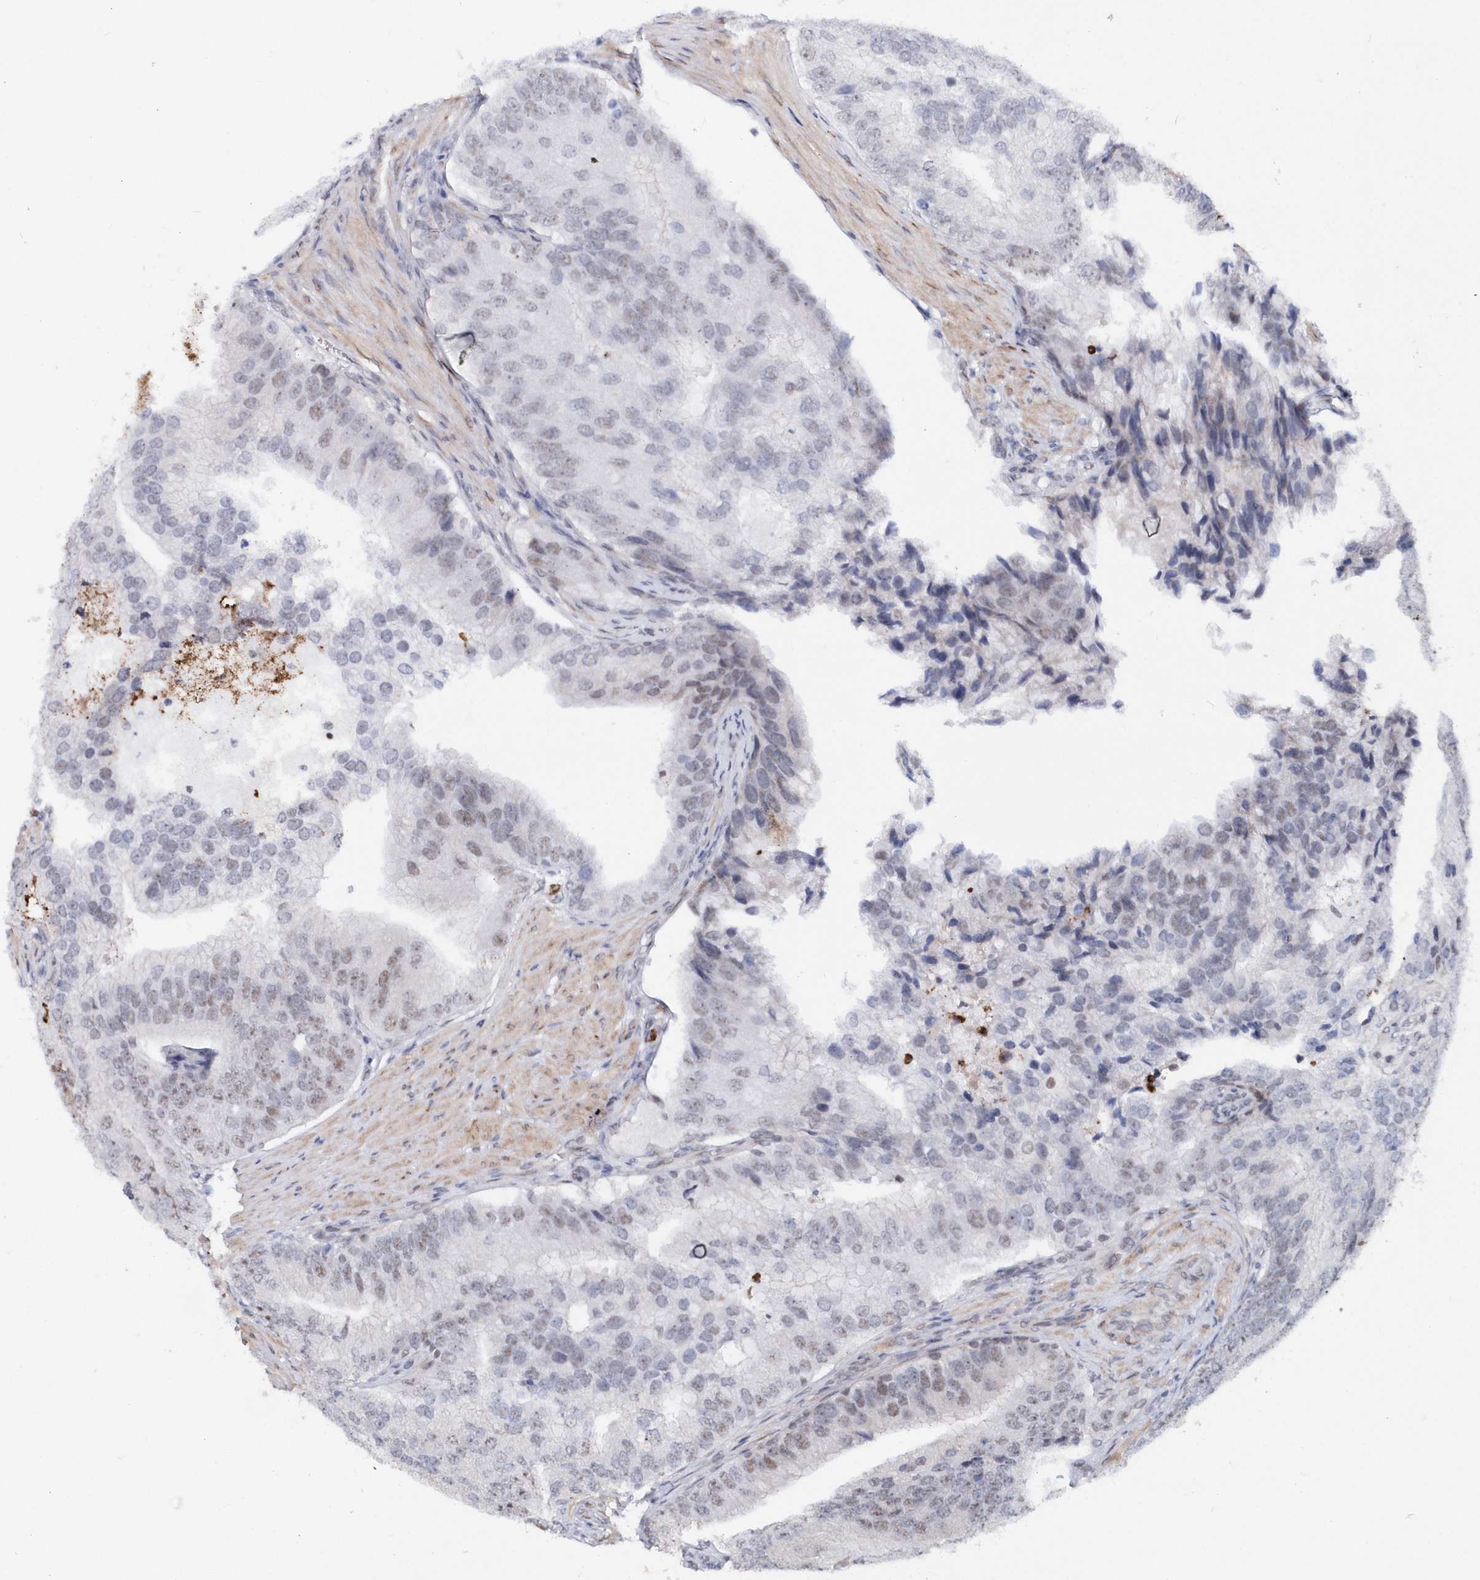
{"staining": {"intensity": "weak", "quantity": "<25%", "location": "nuclear"}, "tissue": "prostate cancer", "cell_type": "Tumor cells", "image_type": "cancer", "snomed": [{"axis": "morphology", "description": "Adenocarcinoma, High grade"}, {"axis": "topography", "description": "Prostate"}], "caption": "Tumor cells show no significant expression in prostate cancer (adenocarcinoma (high-grade)). The staining is performed using DAB (3,3'-diaminobenzidine) brown chromogen with nuclei counter-stained in using hematoxylin.", "gene": "ASCL4", "patient": {"sex": "male", "age": 70}}